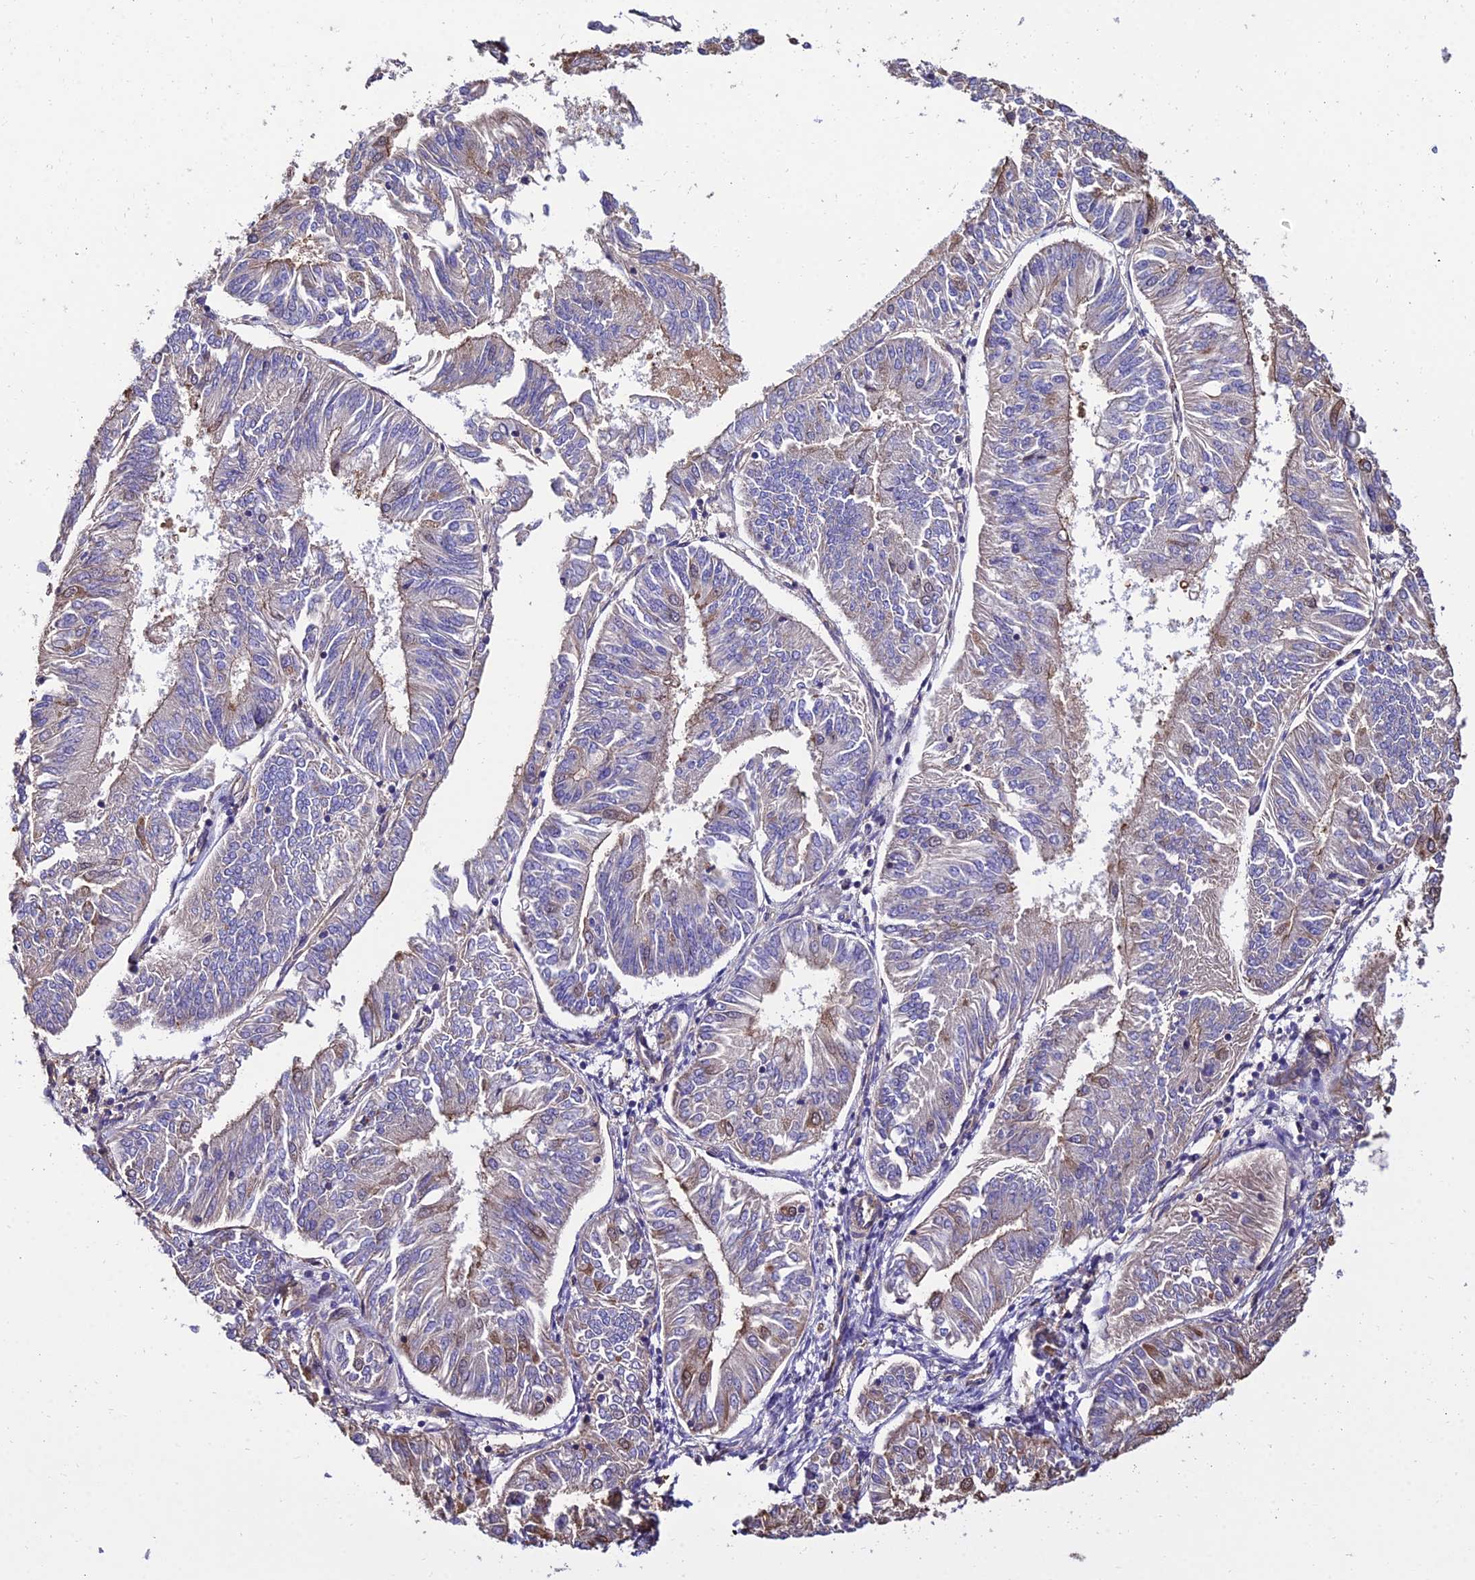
{"staining": {"intensity": "moderate", "quantity": "<25%", "location": "cytoplasmic/membranous"}, "tissue": "endometrial cancer", "cell_type": "Tumor cells", "image_type": "cancer", "snomed": [{"axis": "morphology", "description": "Adenocarcinoma, NOS"}, {"axis": "topography", "description": "Endometrium"}], "caption": "This micrograph exhibits endometrial cancer stained with IHC to label a protein in brown. The cytoplasmic/membranous of tumor cells show moderate positivity for the protein. Nuclei are counter-stained blue.", "gene": "CALM2", "patient": {"sex": "female", "age": 58}}